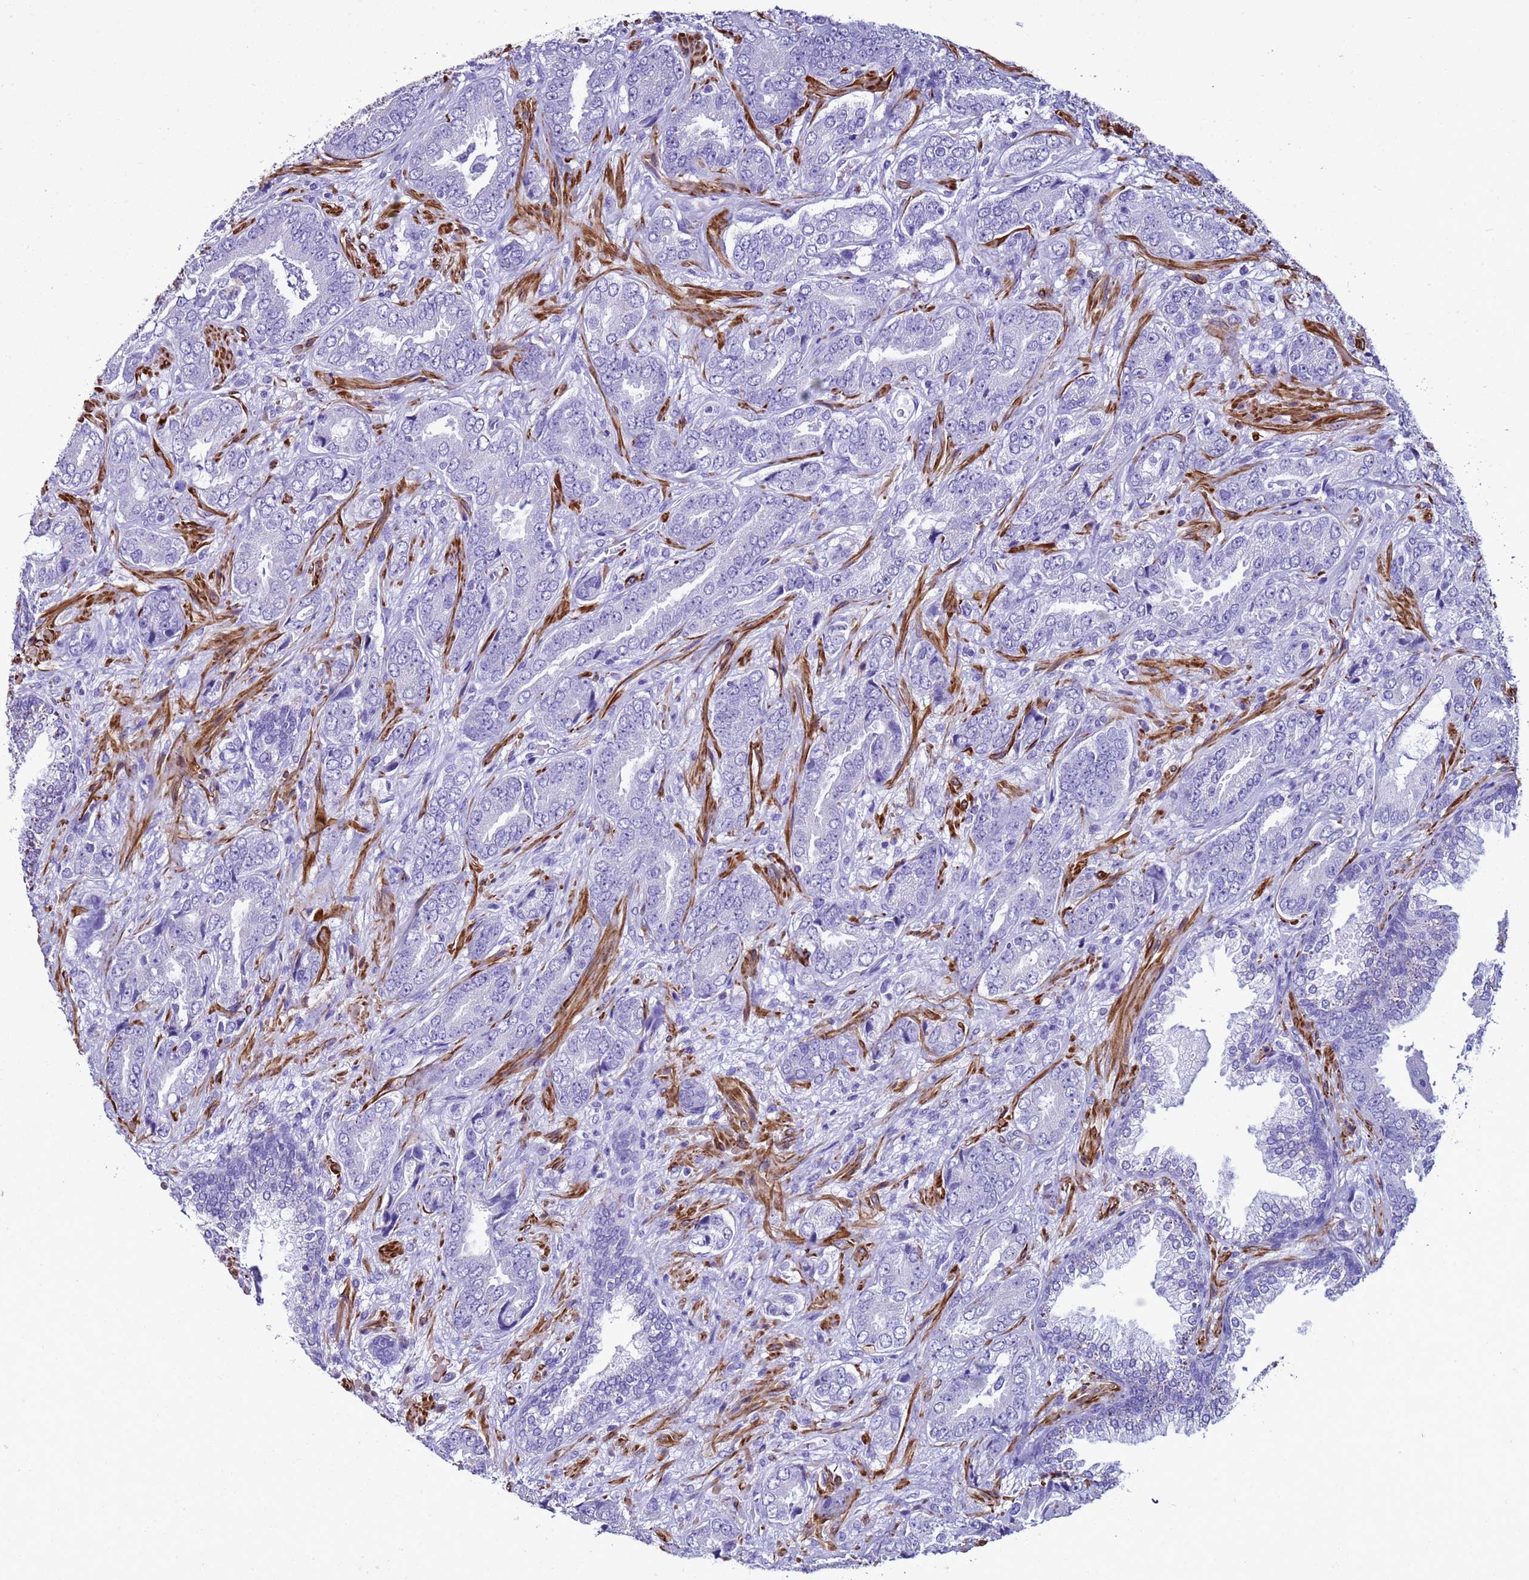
{"staining": {"intensity": "negative", "quantity": "none", "location": "none"}, "tissue": "prostate cancer", "cell_type": "Tumor cells", "image_type": "cancer", "snomed": [{"axis": "morphology", "description": "Adenocarcinoma, High grade"}, {"axis": "topography", "description": "Prostate"}], "caption": "This is a image of immunohistochemistry (IHC) staining of prostate cancer, which shows no staining in tumor cells.", "gene": "LCMT1", "patient": {"sex": "male", "age": 71}}